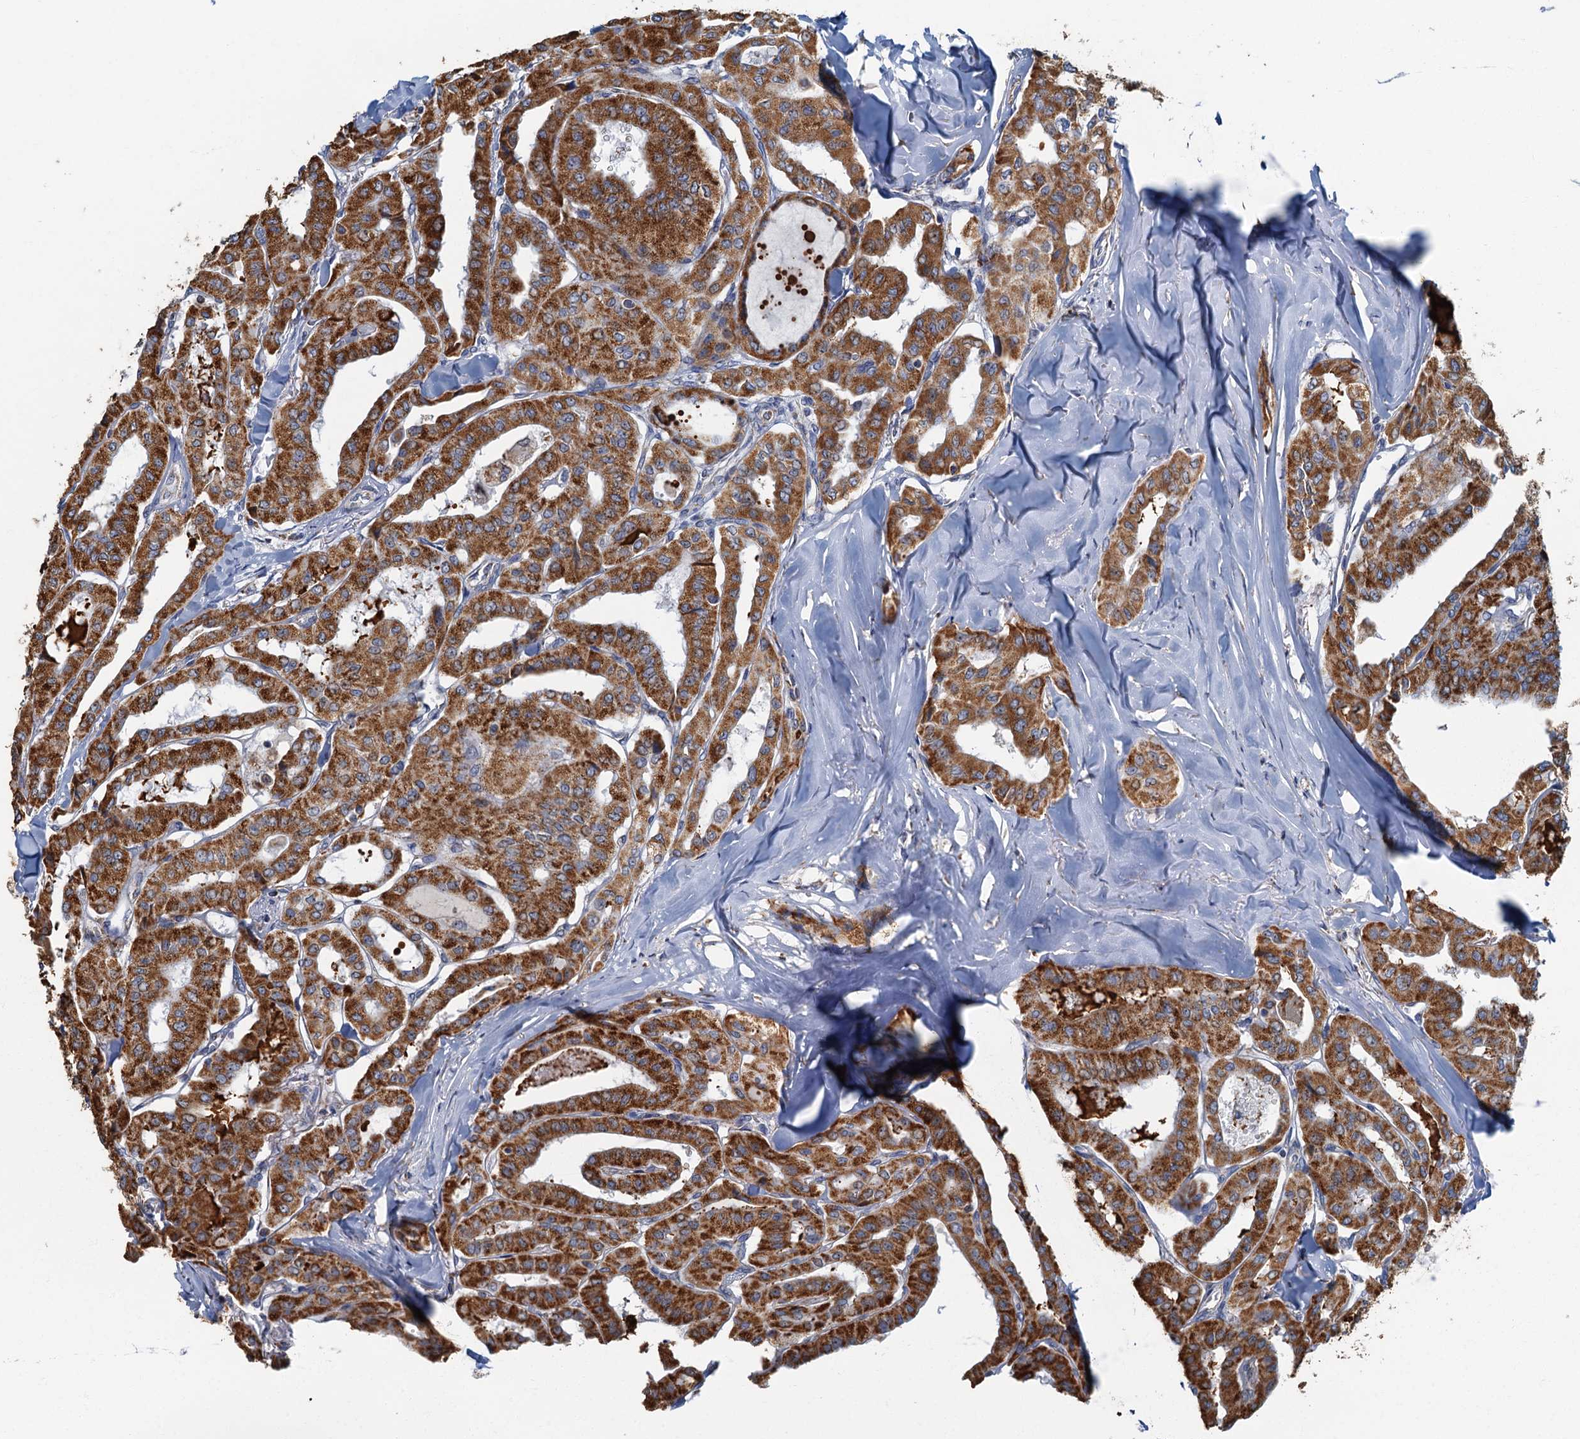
{"staining": {"intensity": "strong", "quantity": ">75%", "location": "cytoplasmic/membranous"}, "tissue": "thyroid cancer", "cell_type": "Tumor cells", "image_type": "cancer", "snomed": [{"axis": "morphology", "description": "Papillary adenocarcinoma, NOS"}, {"axis": "topography", "description": "Thyroid gland"}], "caption": "High-magnification brightfield microscopy of papillary adenocarcinoma (thyroid) stained with DAB (3,3'-diaminobenzidine) (brown) and counterstained with hematoxylin (blue). tumor cells exhibit strong cytoplasmic/membranous expression is appreciated in approximately>75% of cells.", "gene": "RAD9B", "patient": {"sex": "female", "age": 59}}